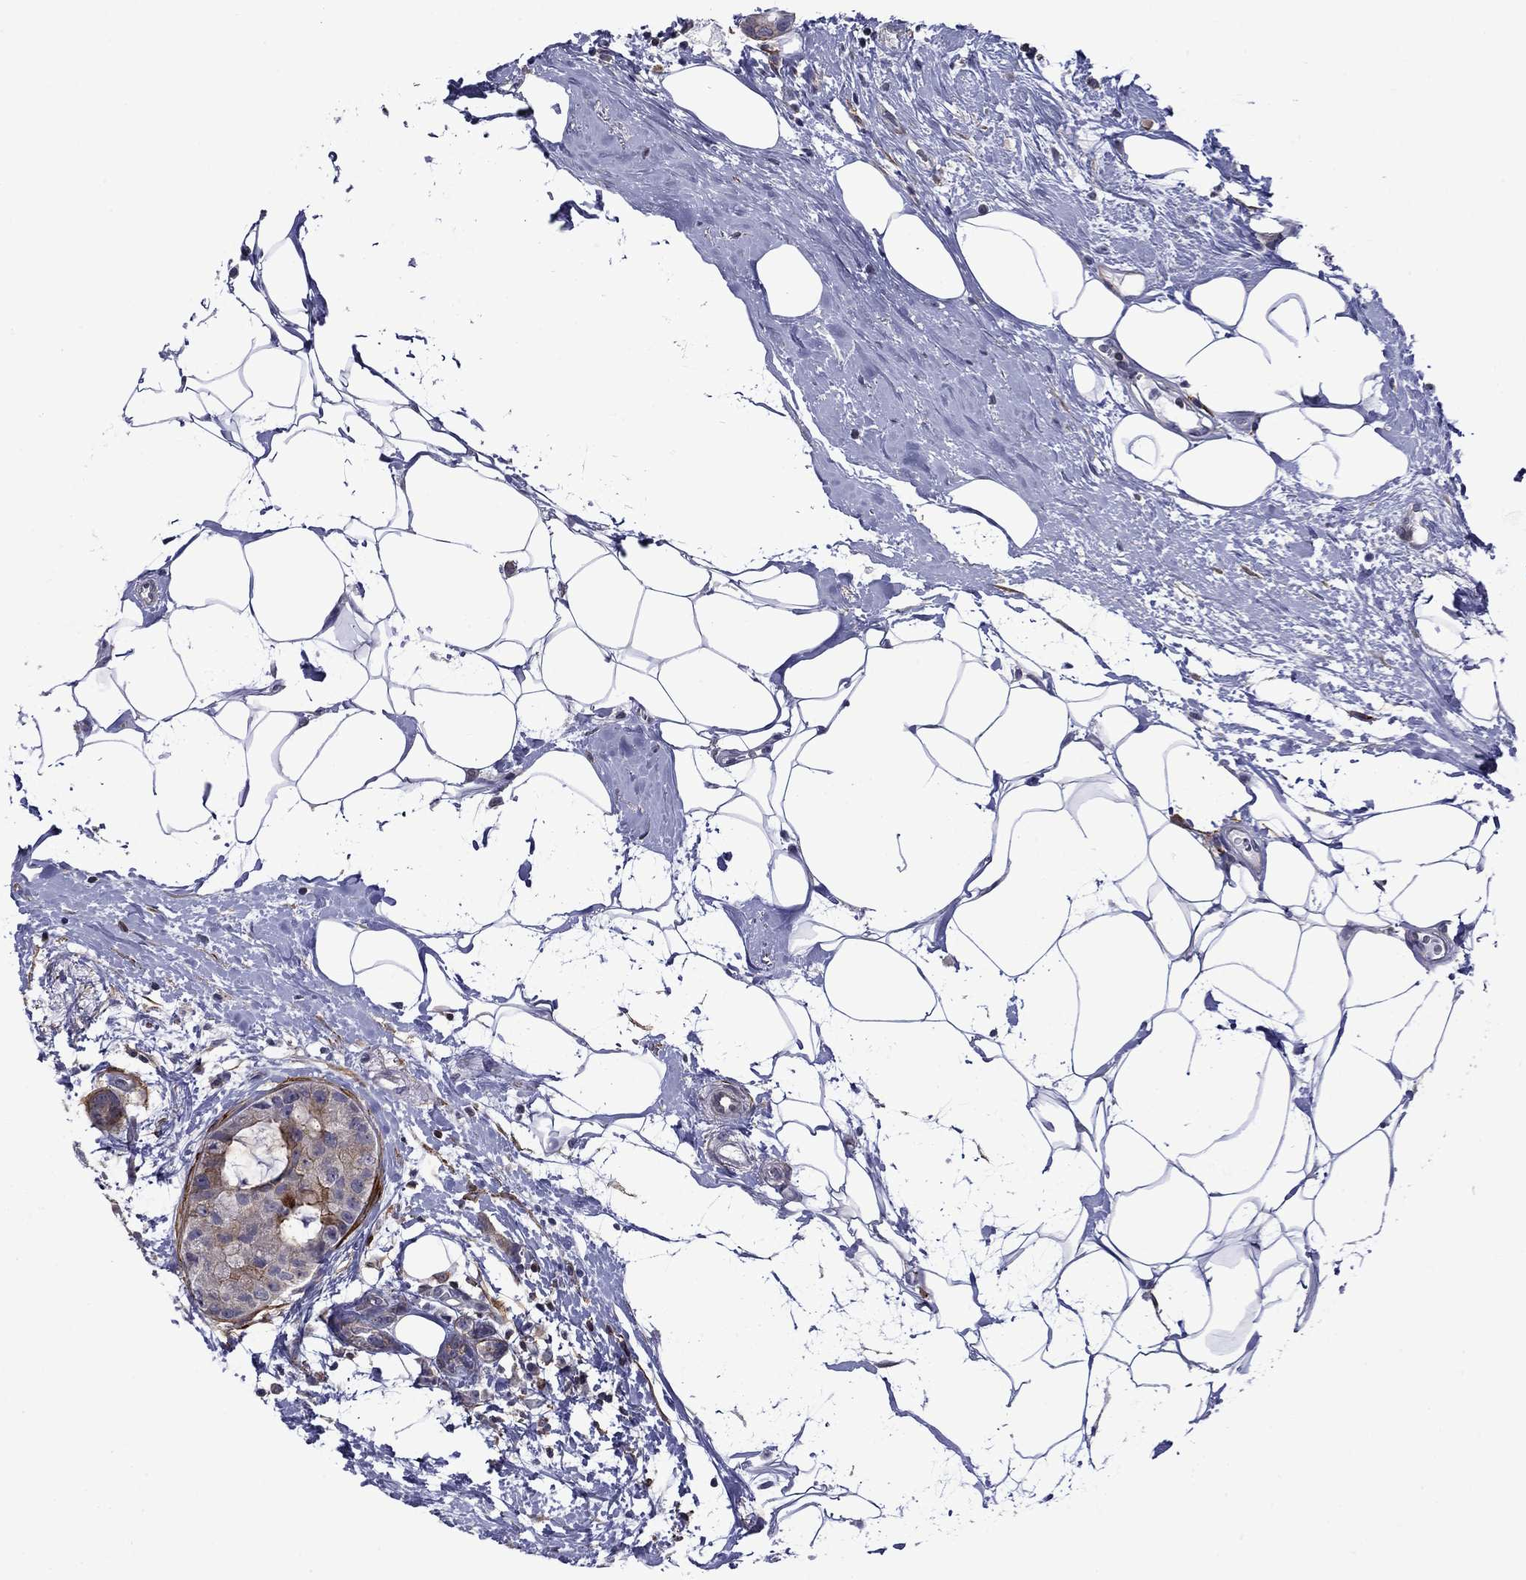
{"staining": {"intensity": "strong", "quantity": "<25%", "location": "cytoplasmic/membranous"}, "tissue": "breast cancer", "cell_type": "Tumor cells", "image_type": "cancer", "snomed": [{"axis": "morphology", "description": "Duct carcinoma"}, {"axis": "topography", "description": "Breast"}], "caption": "IHC of breast cancer (intraductal carcinoma) exhibits medium levels of strong cytoplasmic/membranous positivity in about <25% of tumor cells. Immunohistochemistry stains the protein in brown and the nuclei are stained blue.", "gene": "LMO7", "patient": {"sex": "female", "age": 45}}